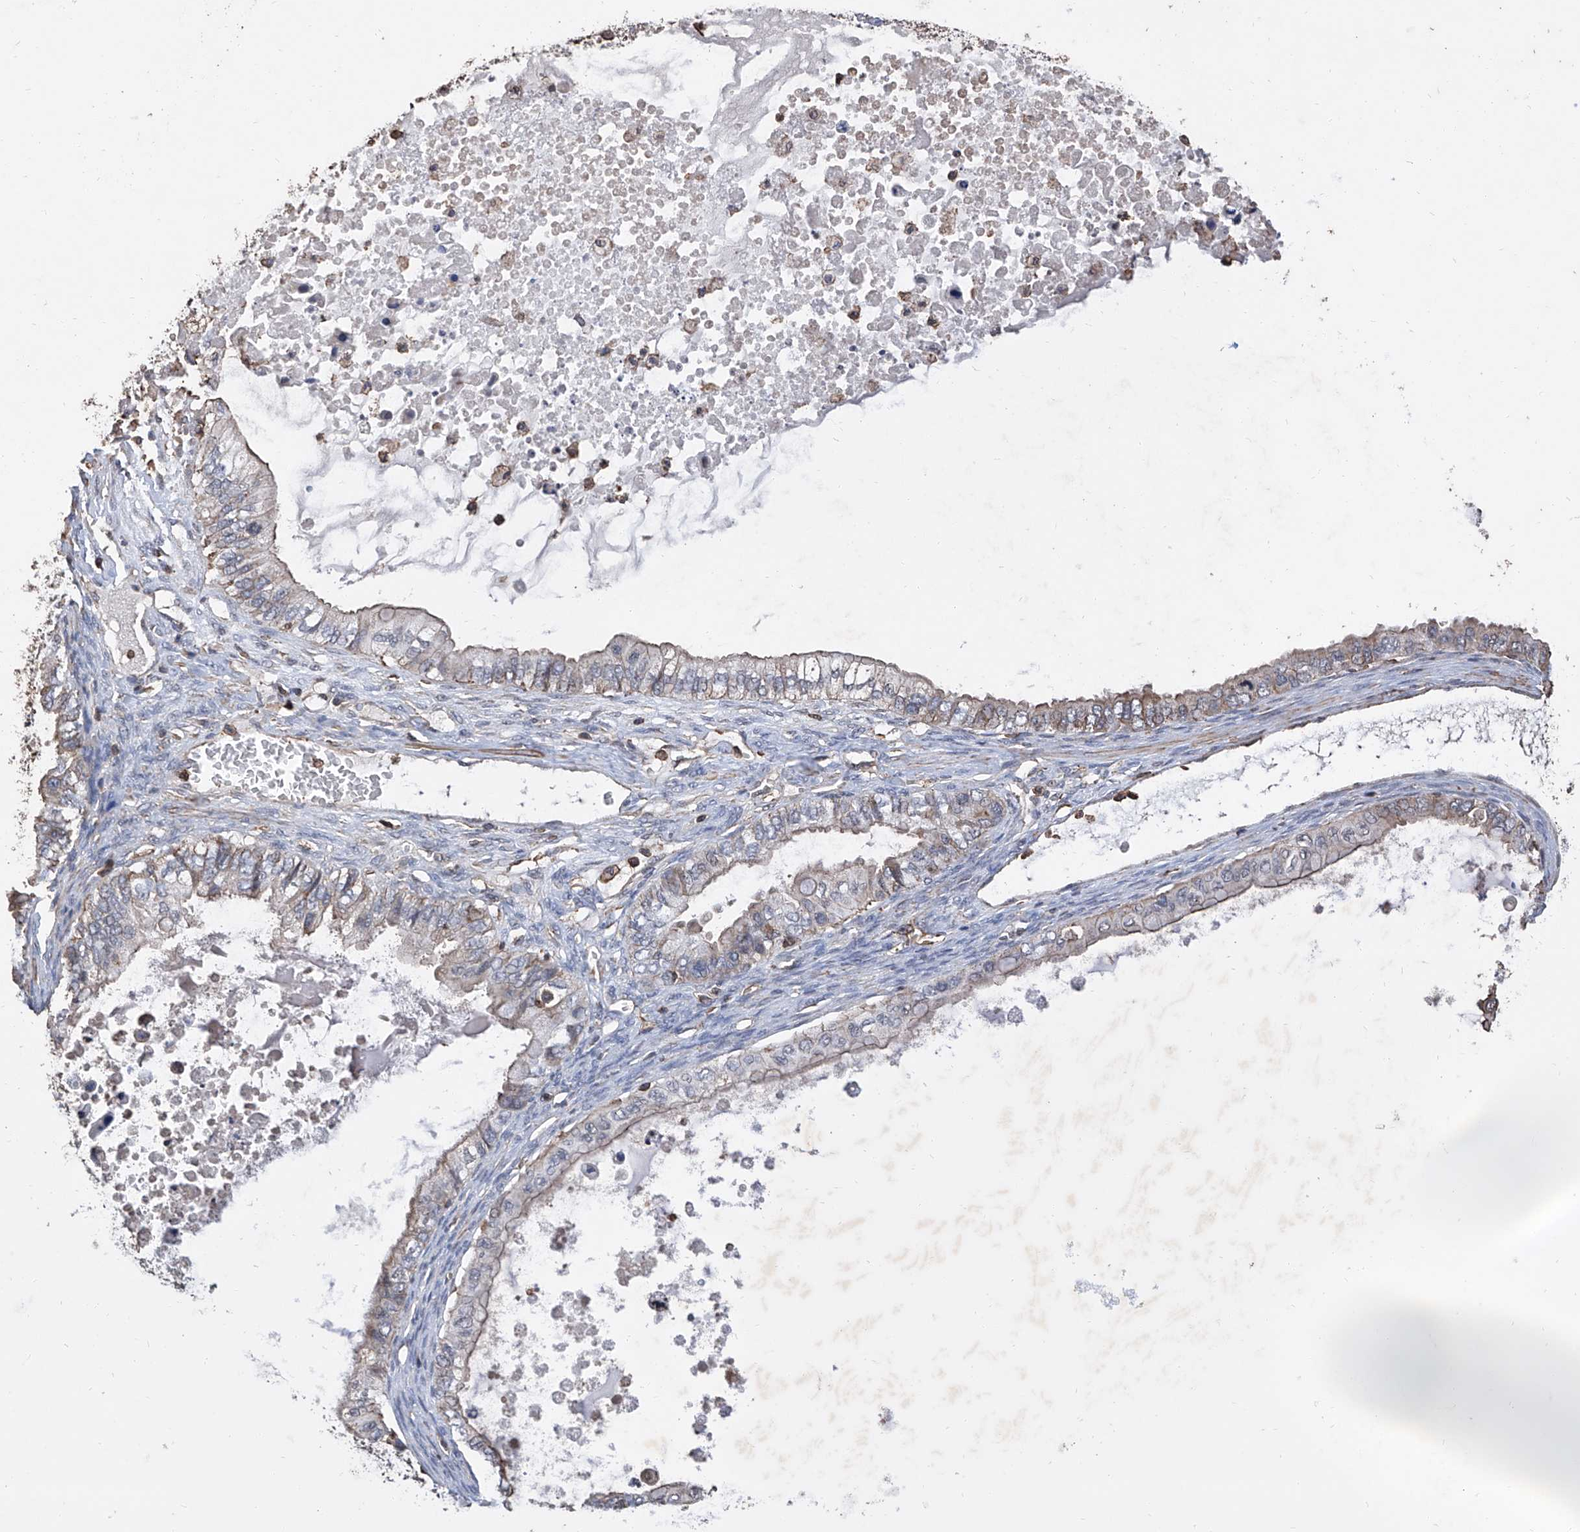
{"staining": {"intensity": "weak", "quantity": "<25%", "location": "cytoplasmic/membranous"}, "tissue": "ovarian cancer", "cell_type": "Tumor cells", "image_type": "cancer", "snomed": [{"axis": "morphology", "description": "Cystadenocarcinoma, mucinous, NOS"}, {"axis": "topography", "description": "Ovary"}], "caption": "Tumor cells show no significant expression in ovarian cancer.", "gene": "GPT", "patient": {"sex": "female", "age": 80}}